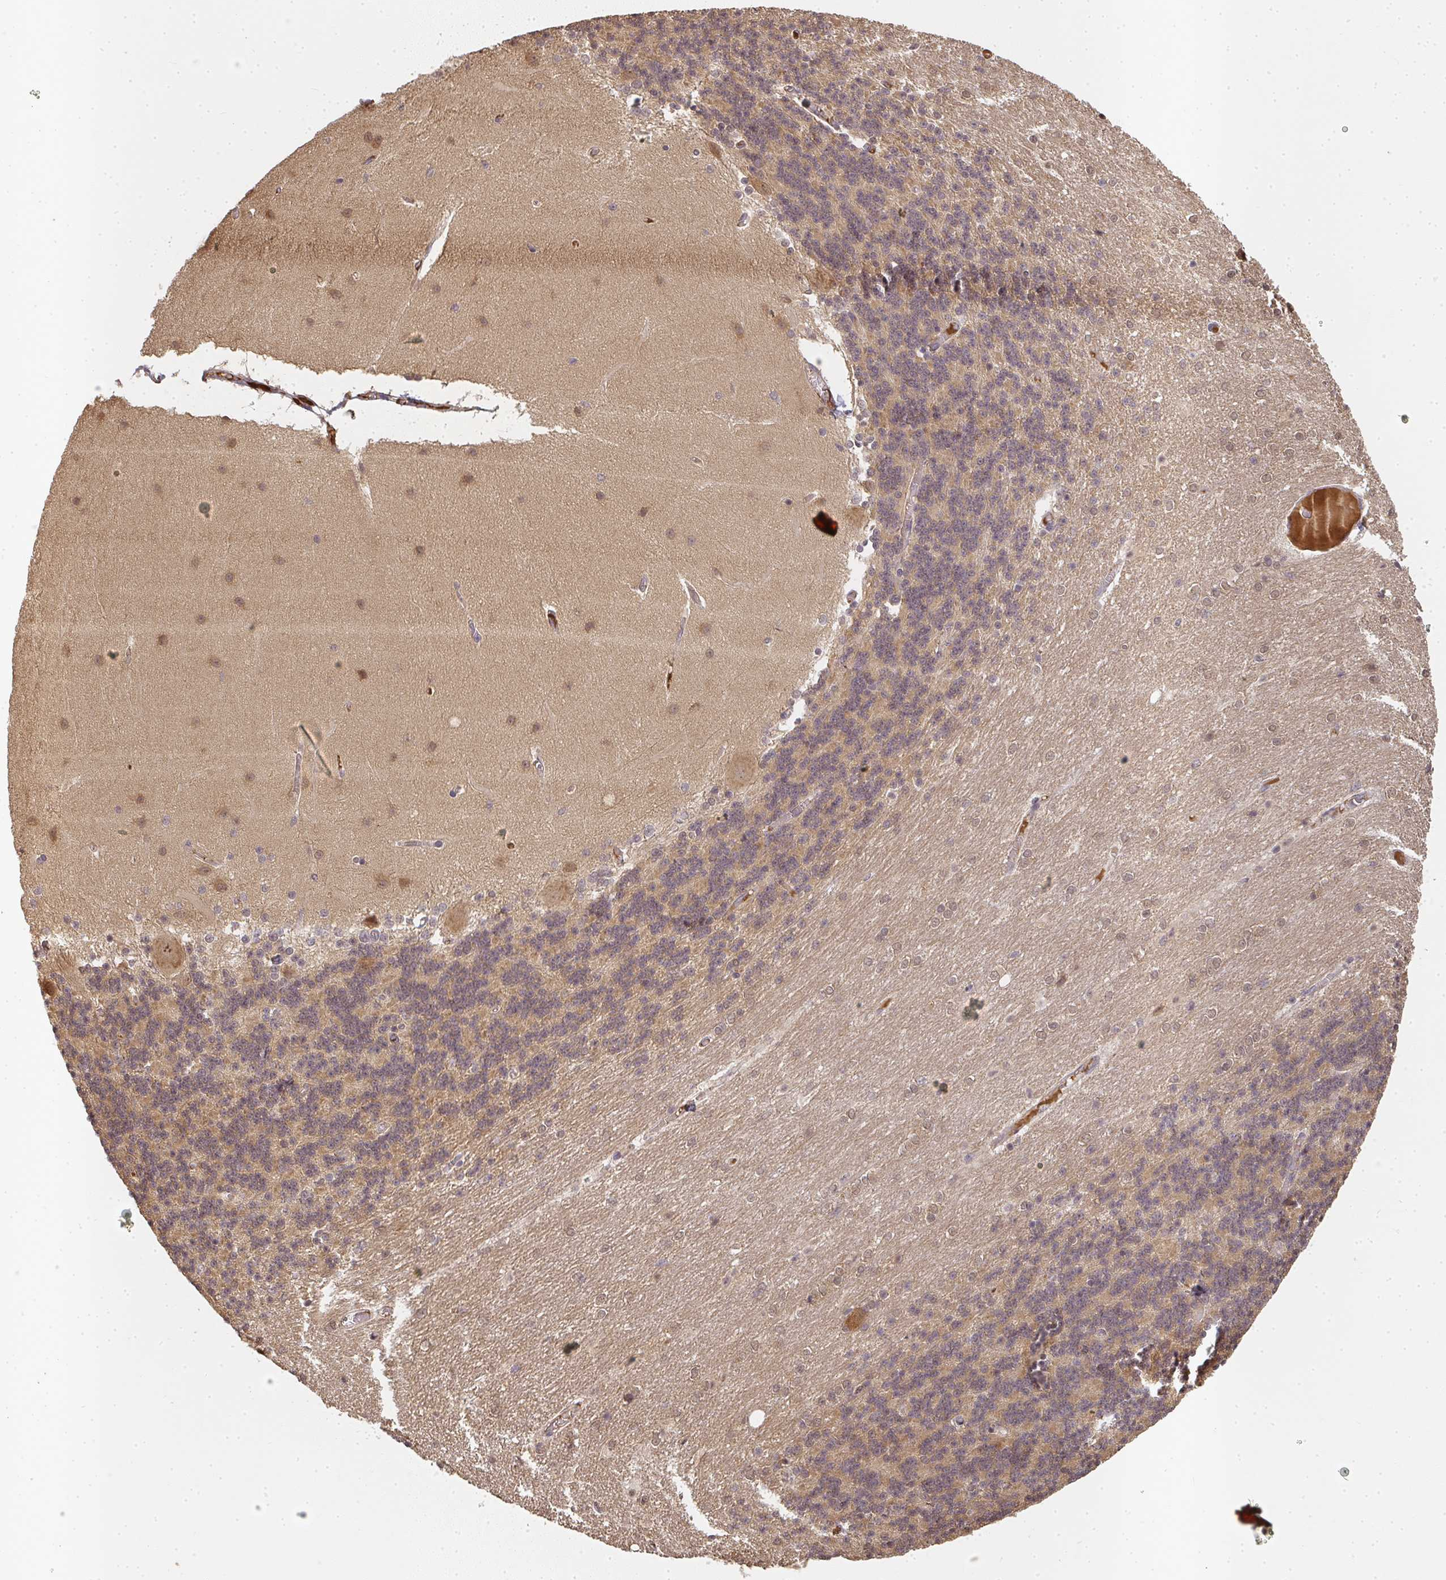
{"staining": {"intensity": "moderate", "quantity": "25%-75%", "location": "cytoplasmic/membranous"}, "tissue": "cerebellum", "cell_type": "Cells in granular layer", "image_type": "normal", "snomed": [{"axis": "morphology", "description": "Normal tissue, NOS"}, {"axis": "topography", "description": "Cerebellum"}], "caption": "This micrograph reveals immunohistochemistry (IHC) staining of benign cerebellum, with medium moderate cytoplasmic/membranous expression in about 25%-75% of cells in granular layer.", "gene": "SLC35B3", "patient": {"sex": "female", "age": 54}}